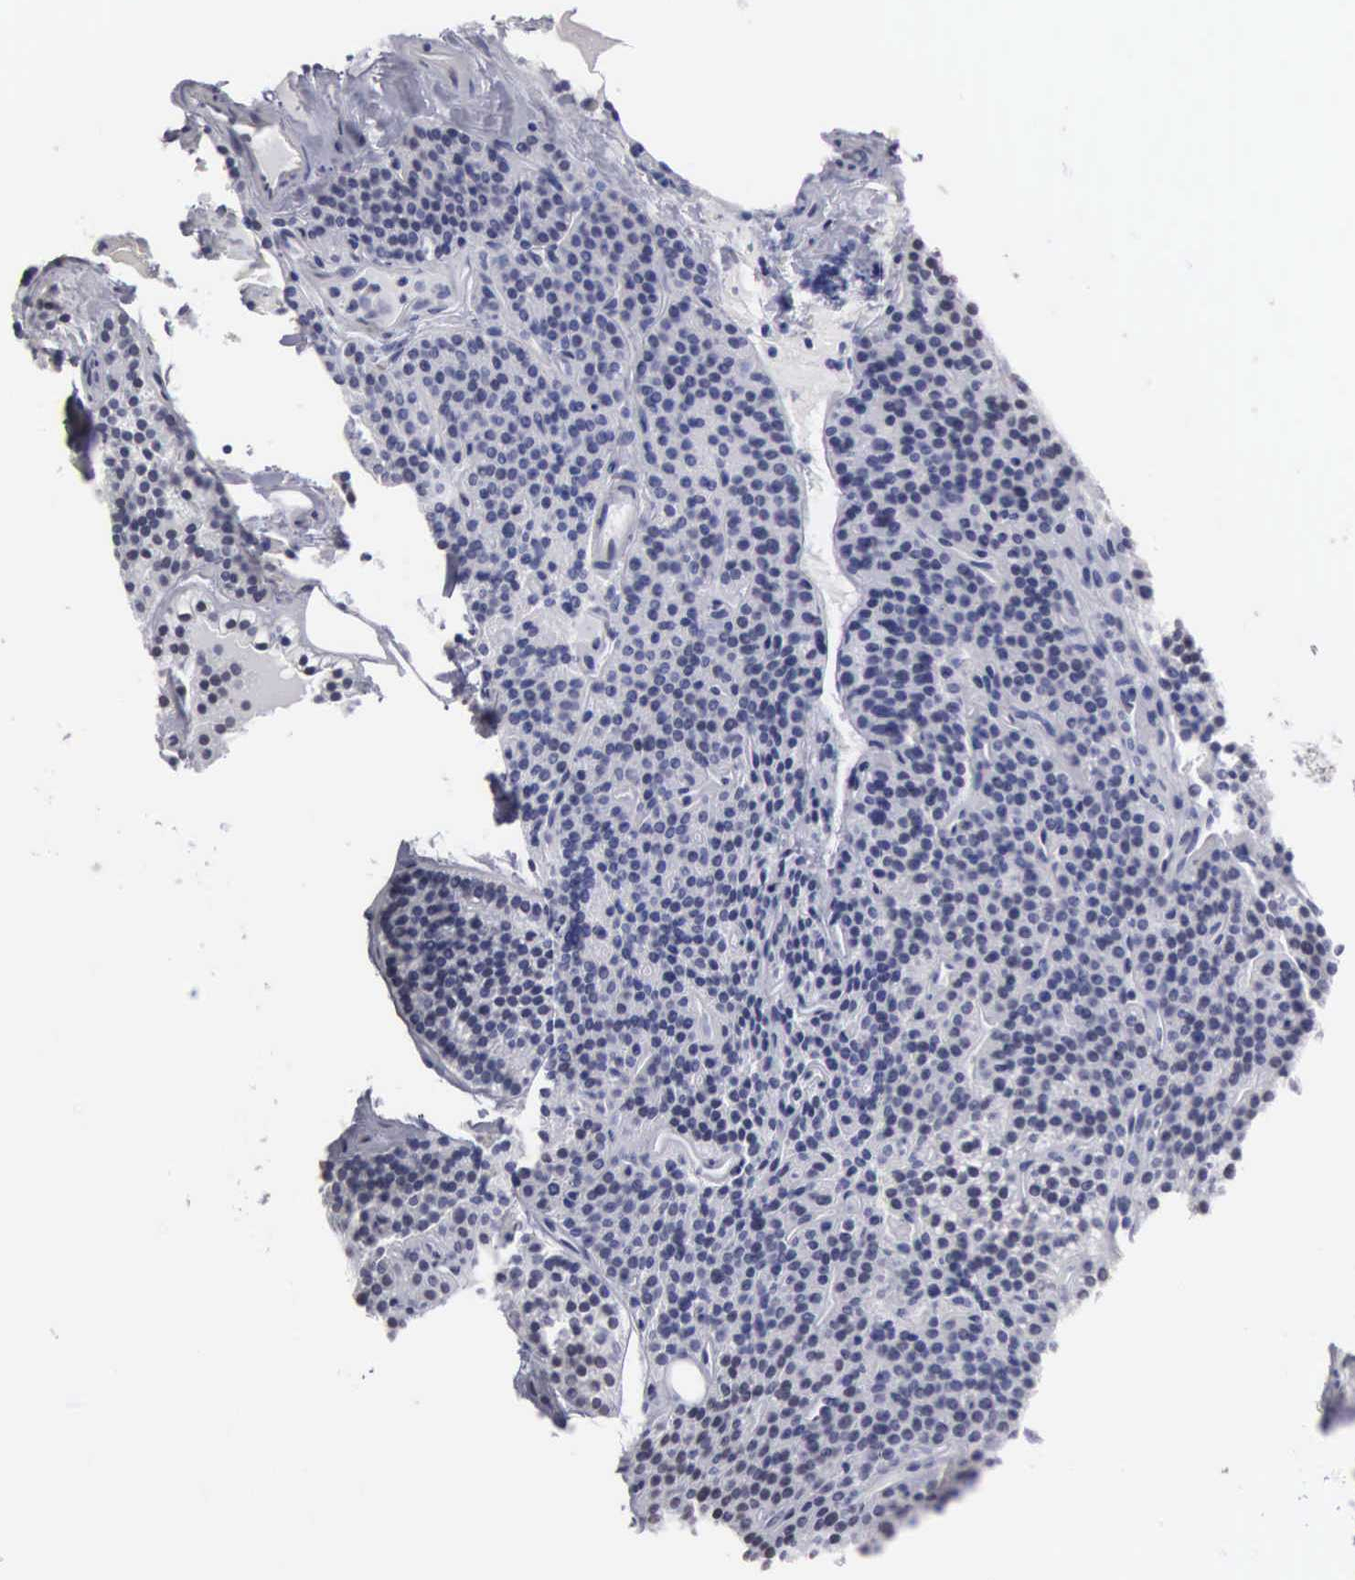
{"staining": {"intensity": "weak", "quantity": "<25%", "location": "nuclear"}, "tissue": "parathyroid gland", "cell_type": "Glandular cells", "image_type": "normal", "snomed": [{"axis": "morphology", "description": "Normal tissue, NOS"}, {"axis": "topography", "description": "Parathyroid gland"}], "caption": "The immunohistochemistry image has no significant positivity in glandular cells of parathyroid gland.", "gene": "UPB1", "patient": {"sex": "female", "age": 29}}